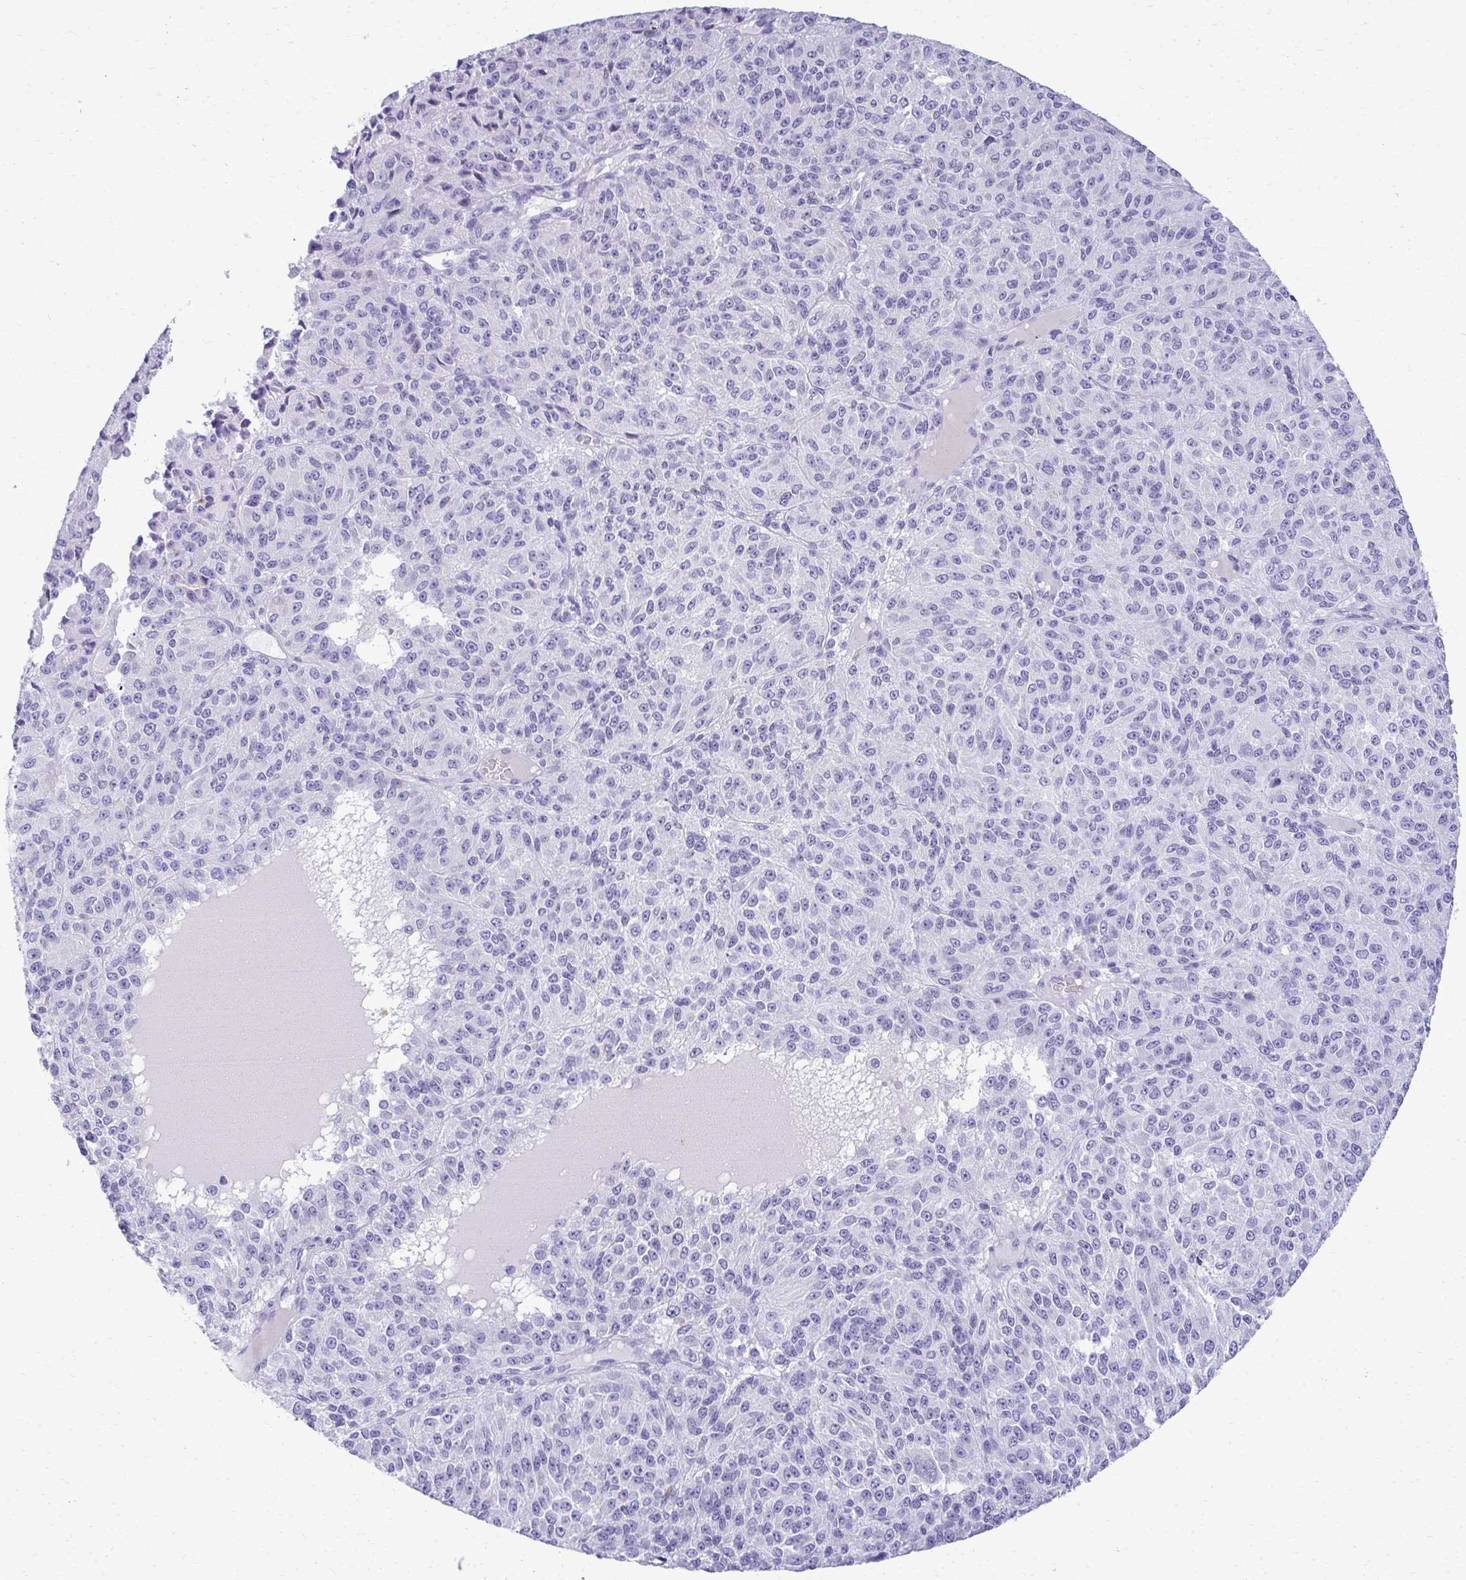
{"staining": {"intensity": "negative", "quantity": "none", "location": "none"}, "tissue": "melanoma", "cell_type": "Tumor cells", "image_type": "cancer", "snomed": [{"axis": "morphology", "description": "Malignant melanoma, Metastatic site"}, {"axis": "topography", "description": "Brain"}], "caption": "Melanoma was stained to show a protein in brown. There is no significant staining in tumor cells. (Immunohistochemistry, brightfield microscopy, high magnification).", "gene": "AIG1", "patient": {"sex": "female", "age": 56}}